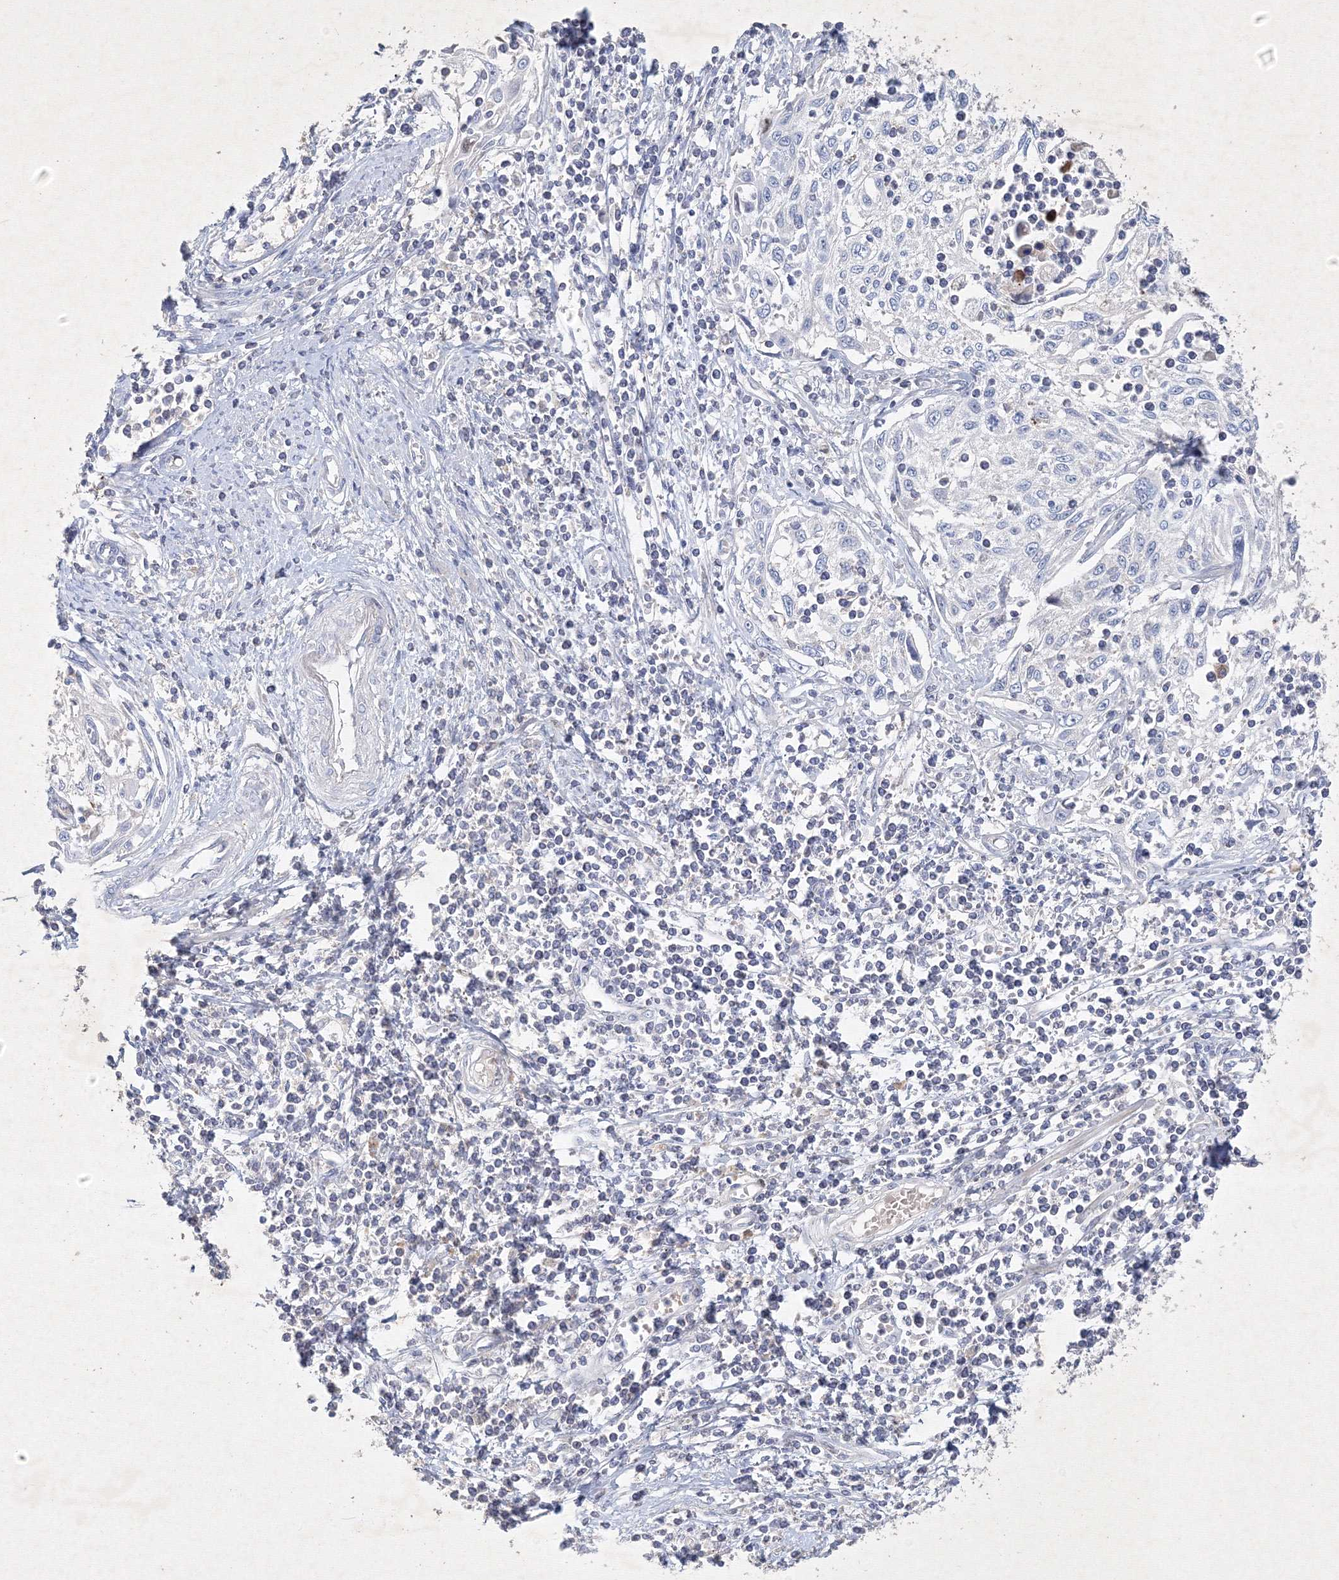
{"staining": {"intensity": "negative", "quantity": "none", "location": "none"}, "tissue": "cervical cancer", "cell_type": "Tumor cells", "image_type": "cancer", "snomed": [{"axis": "morphology", "description": "Squamous cell carcinoma, NOS"}, {"axis": "topography", "description": "Cervix"}], "caption": "This is an immunohistochemistry (IHC) image of human cervical cancer. There is no expression in tumor cells.", "gene": "CXXC4", "patient": {"sex": "female", "age": 70}}